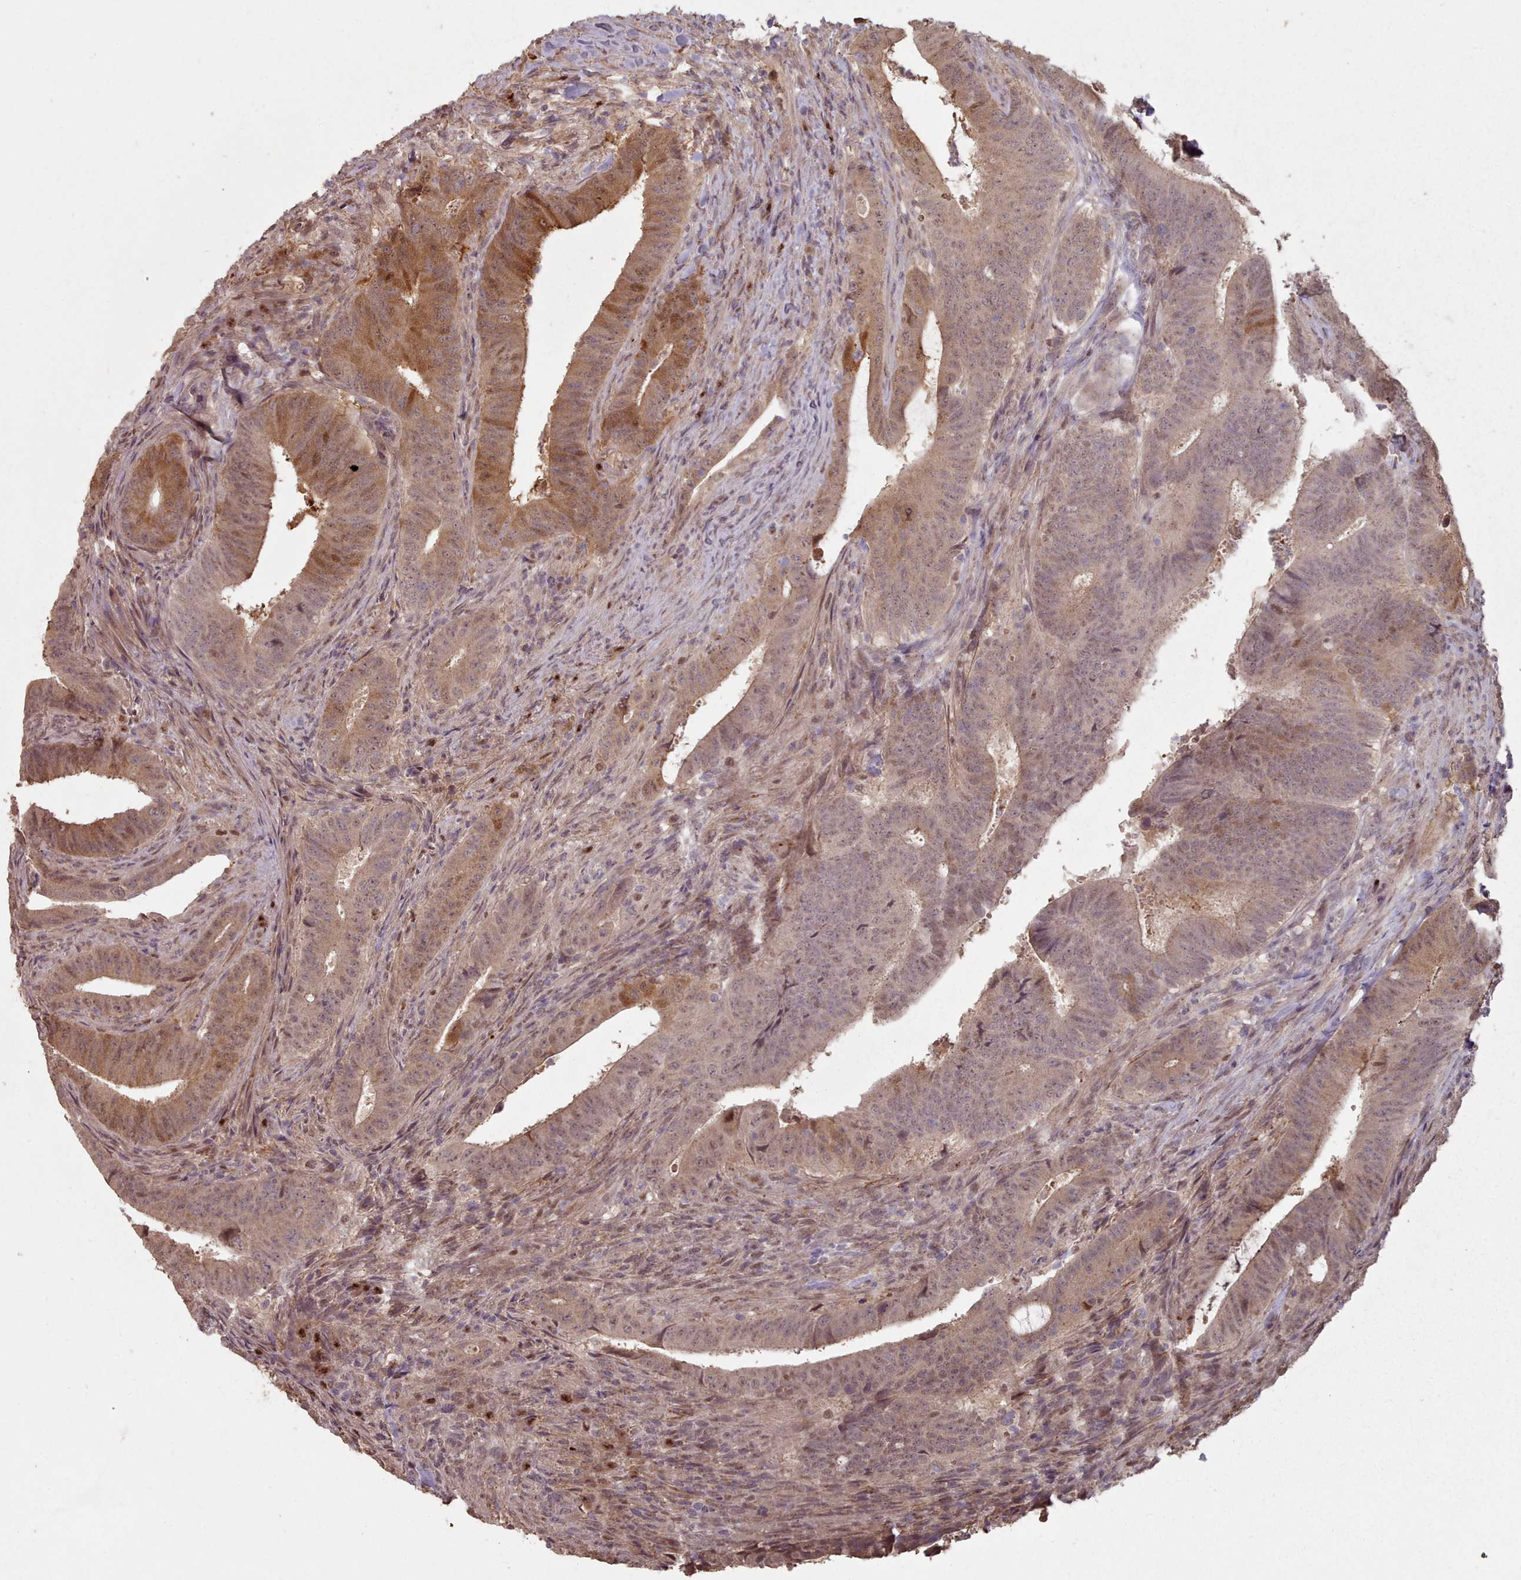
{"staining": {"intensity": "moderate", "quantity": "25%-75%", "location": "cytoplasmic/membranous,nuclear"}, "tissue": "colorectal cancer", "cell_type": "Tumor cells", "image_type": "cancer", "snomed": [{"axis": "morphology", "description": "Adenocarcinoma, NOS"}, {"axis": "topography", "description": "Colon"}], "caption": "Immunohistochemistry (DAB (3,3'-diaminobenzidine)) staining of human colorectal adenocarcinoma shows moderate cytoplasmic/membranous and nuclear protein positivity in approximately 25%-75% of tumor cells.", "gene": "ERCC6L", "patient": {"sex": "female", "age": 43}}